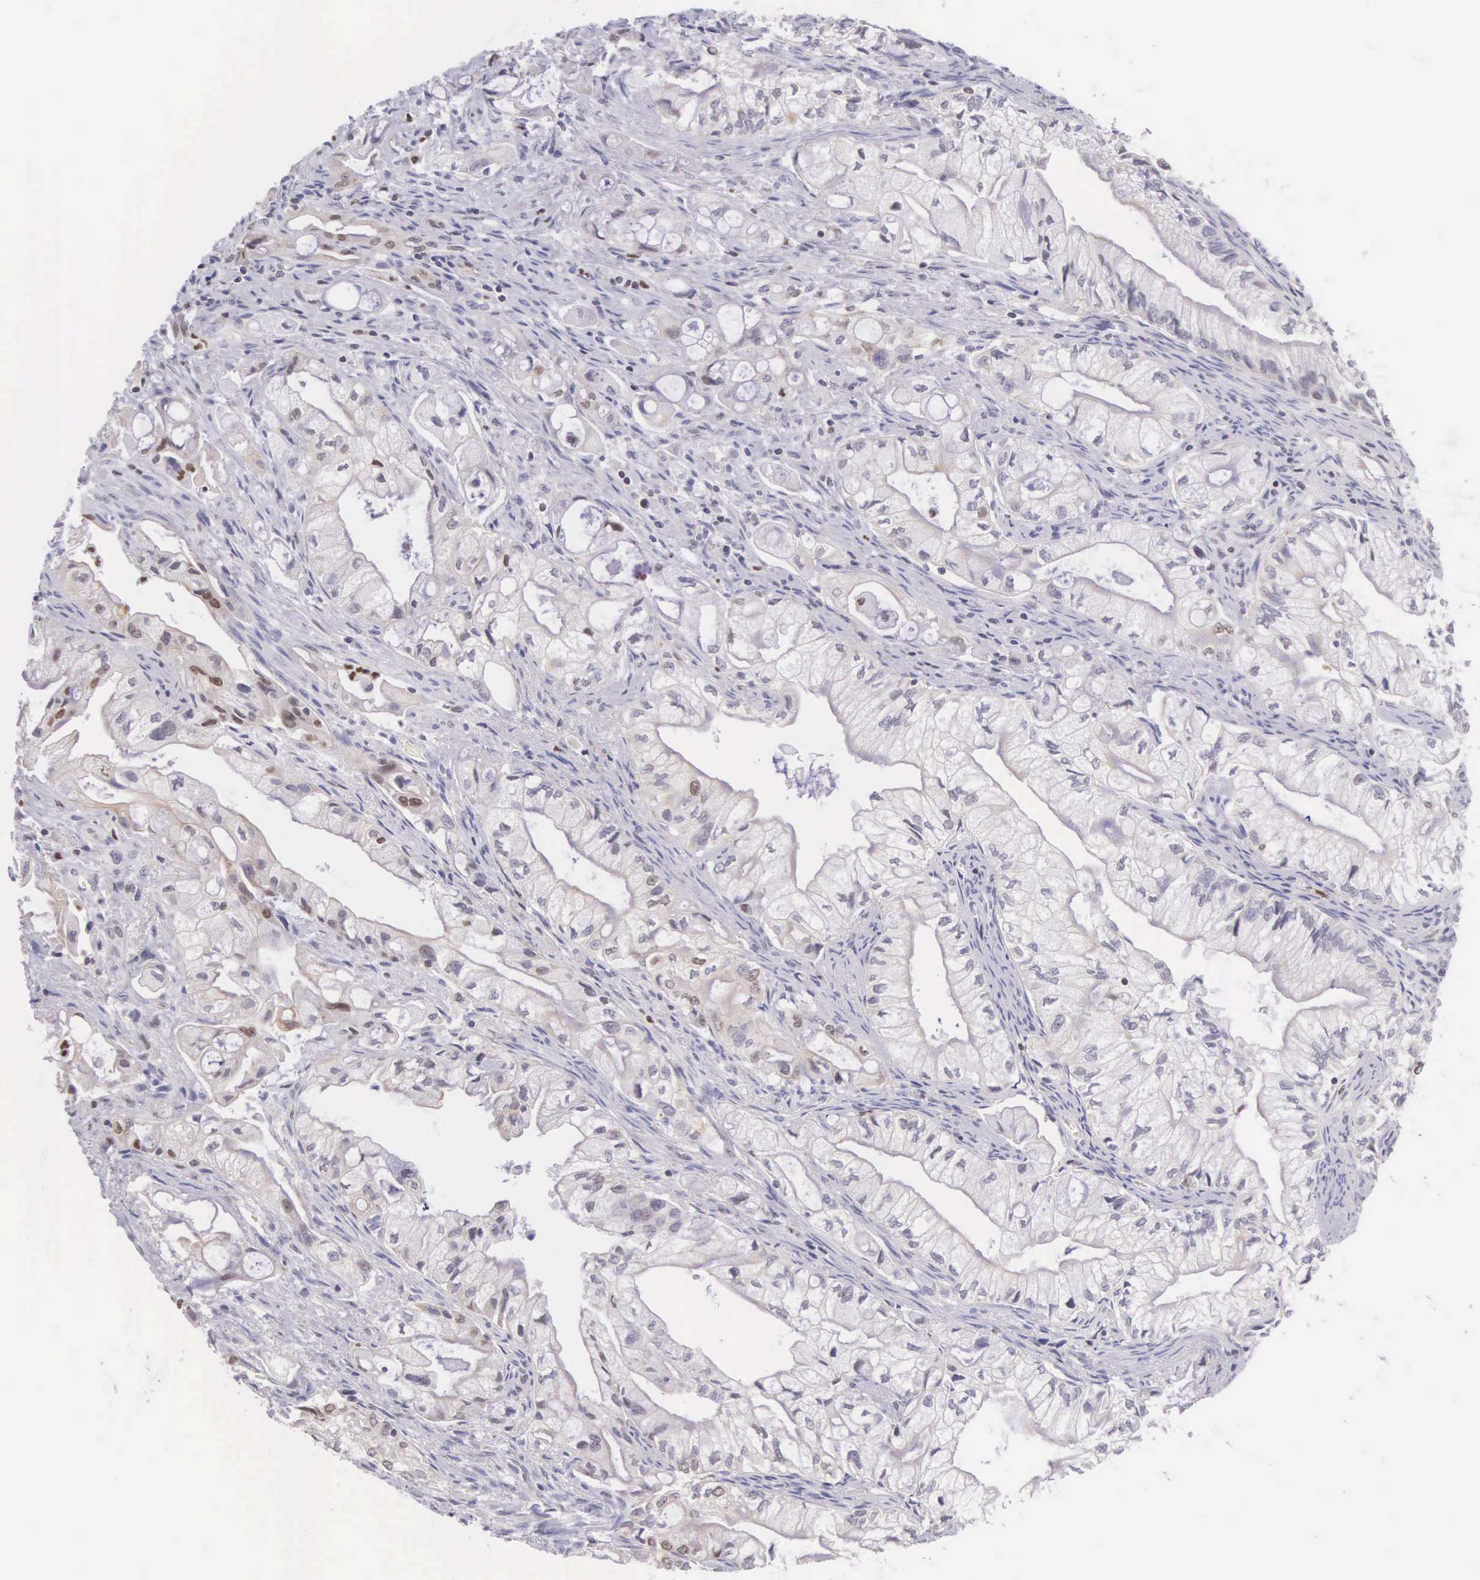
{"staining": {"intensity": "weak", "quantity": "<25%", "location": "nuclear"}, "tissue": "pancreatic cancer", "cell_type": "Tumor cells", "image_type": "cancer", "snomed": [{"axis": "morphology", "description": "Adenocarcinoma, NOS"}, {"axis": "topography", "description": "Pancreas"}], "caption": "This is an immunohistochemistry image of human pancreatic cancer. There is no staining in tumor cells.", "gene": "VRK1", "patient": {"sex": "male", "age": 79}}